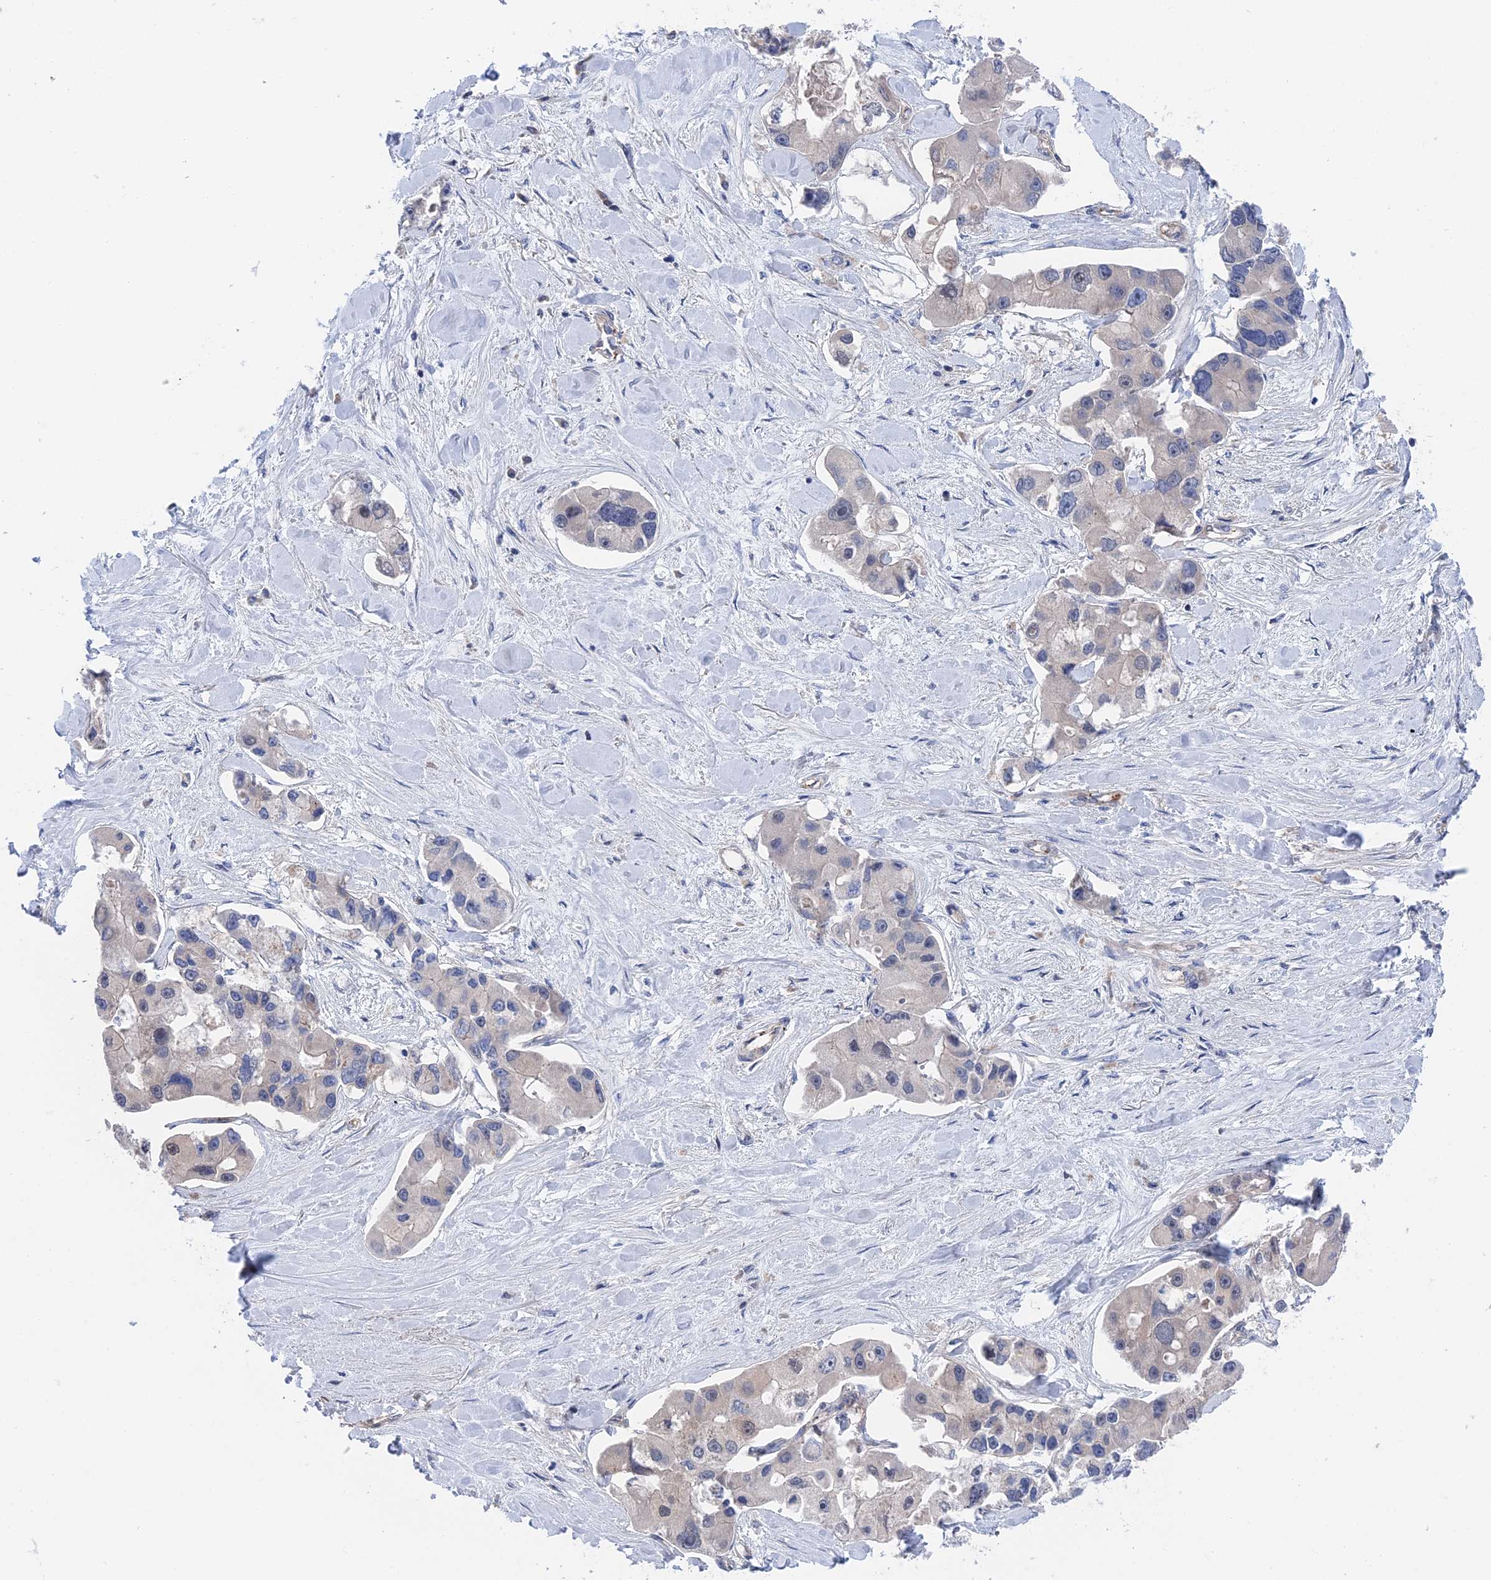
{"staining": {"intensity": "negative", "quantity": "none", "location": "none"}, "tissue": "lung cancer", "cell_type": "Tumor cells", "image_type": "cancer", "snomed": [{"axis": "morphology", "description": "Adenocarcinoma, NOS"}, {"axis": "topography", "description": "Lung"}], "caption": "High magnification brightfield microscopy of lung cancer stained with DAB (brown) and counterstained with hematoxylin (blue): tumor cells show no significant positivity. (DAB immunohistochemistry (IHC), high magnification).", "gene": "MTHFSD", "patient": {"sex": "female", "age": 54}}